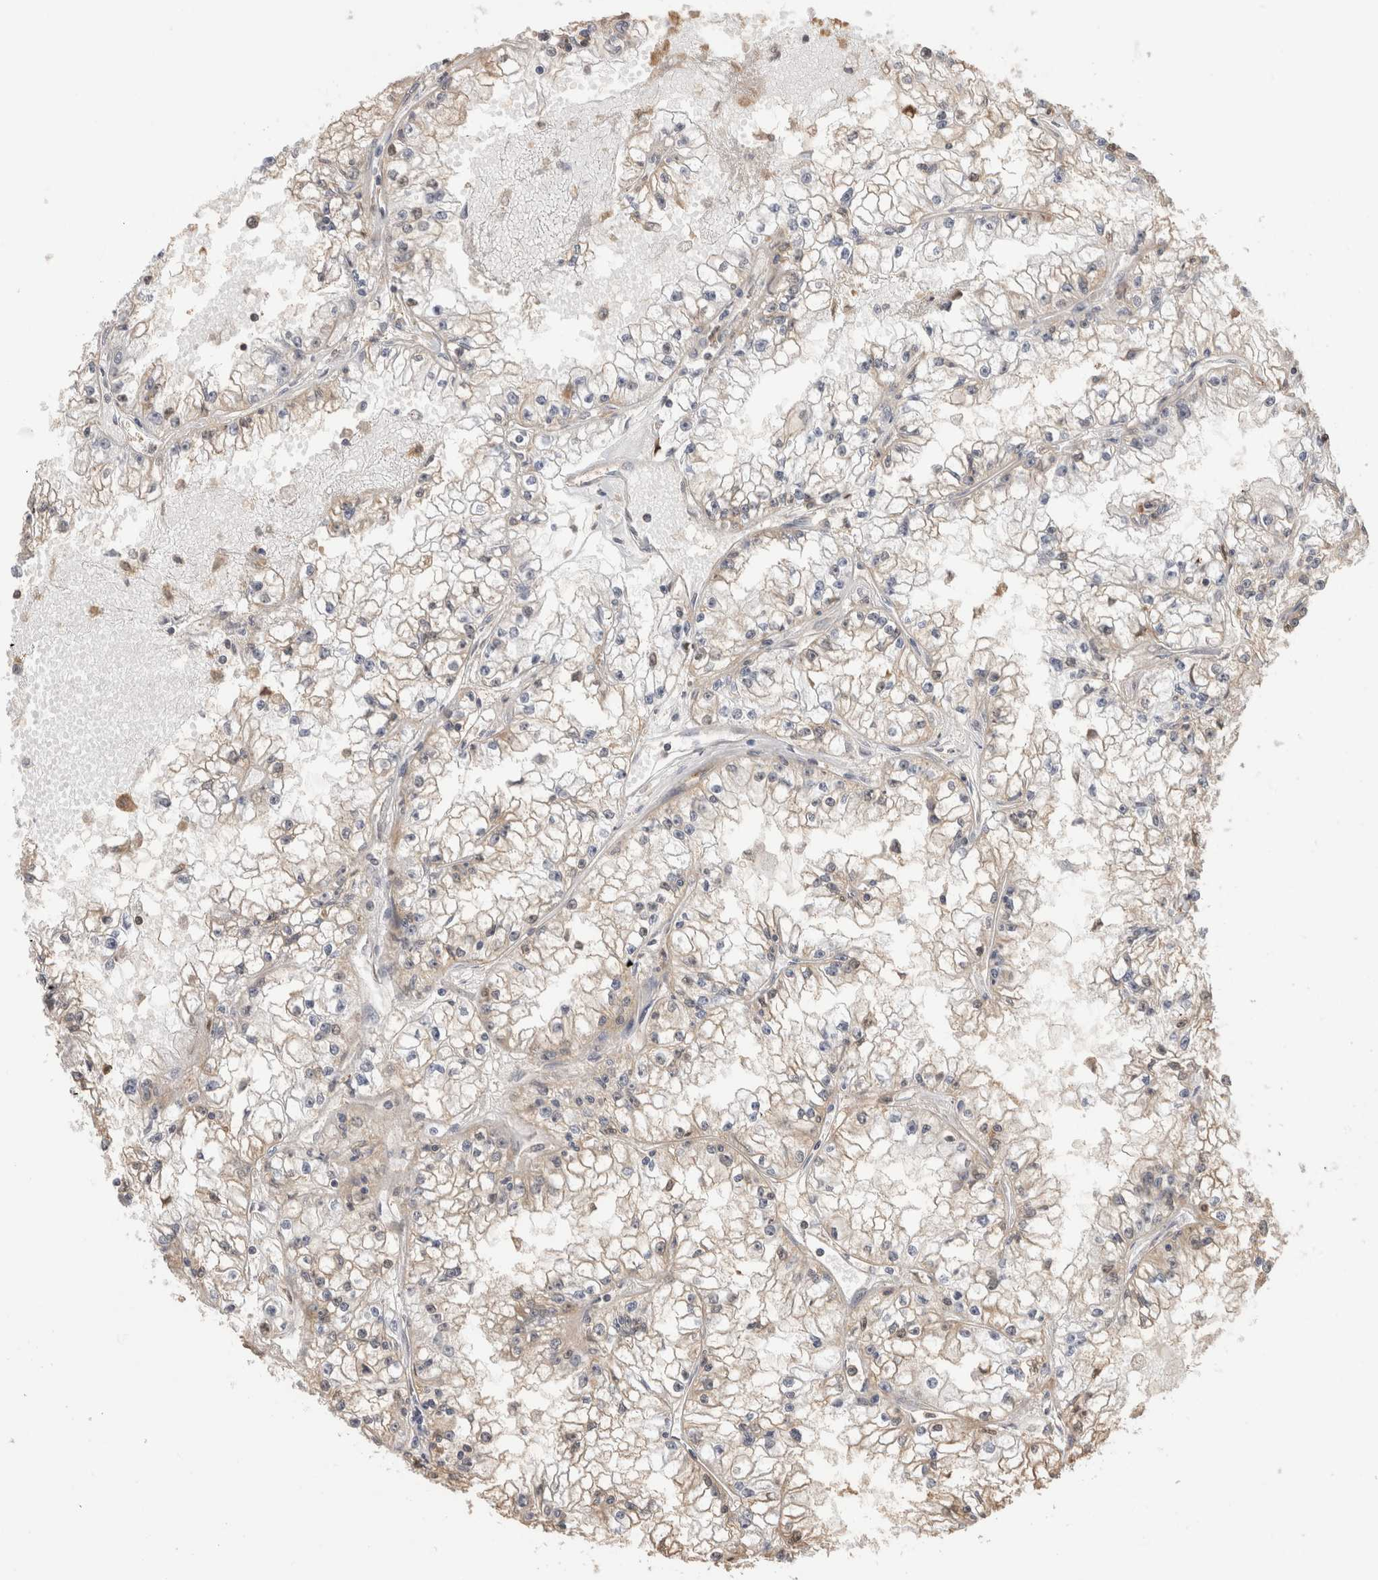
{"staining": {"intensity": "negative", "quantity": "none", "location": "none"}, "tissue": "renal cancer", "cell_type": "Tumor cells", "image_type": "cancer", "snomed": [{"axis": "morphology", "description": "Adenocarcinoma, NOS"}, {"axis": "topography", "description": "Kidney"}], "caption": "Micrograph shows no significant protein positivity in tumor cells of renal cancer (adenocarcinoma).", "gene": "IMMP2L", "patient": {"sex": "male", "age": 56}}